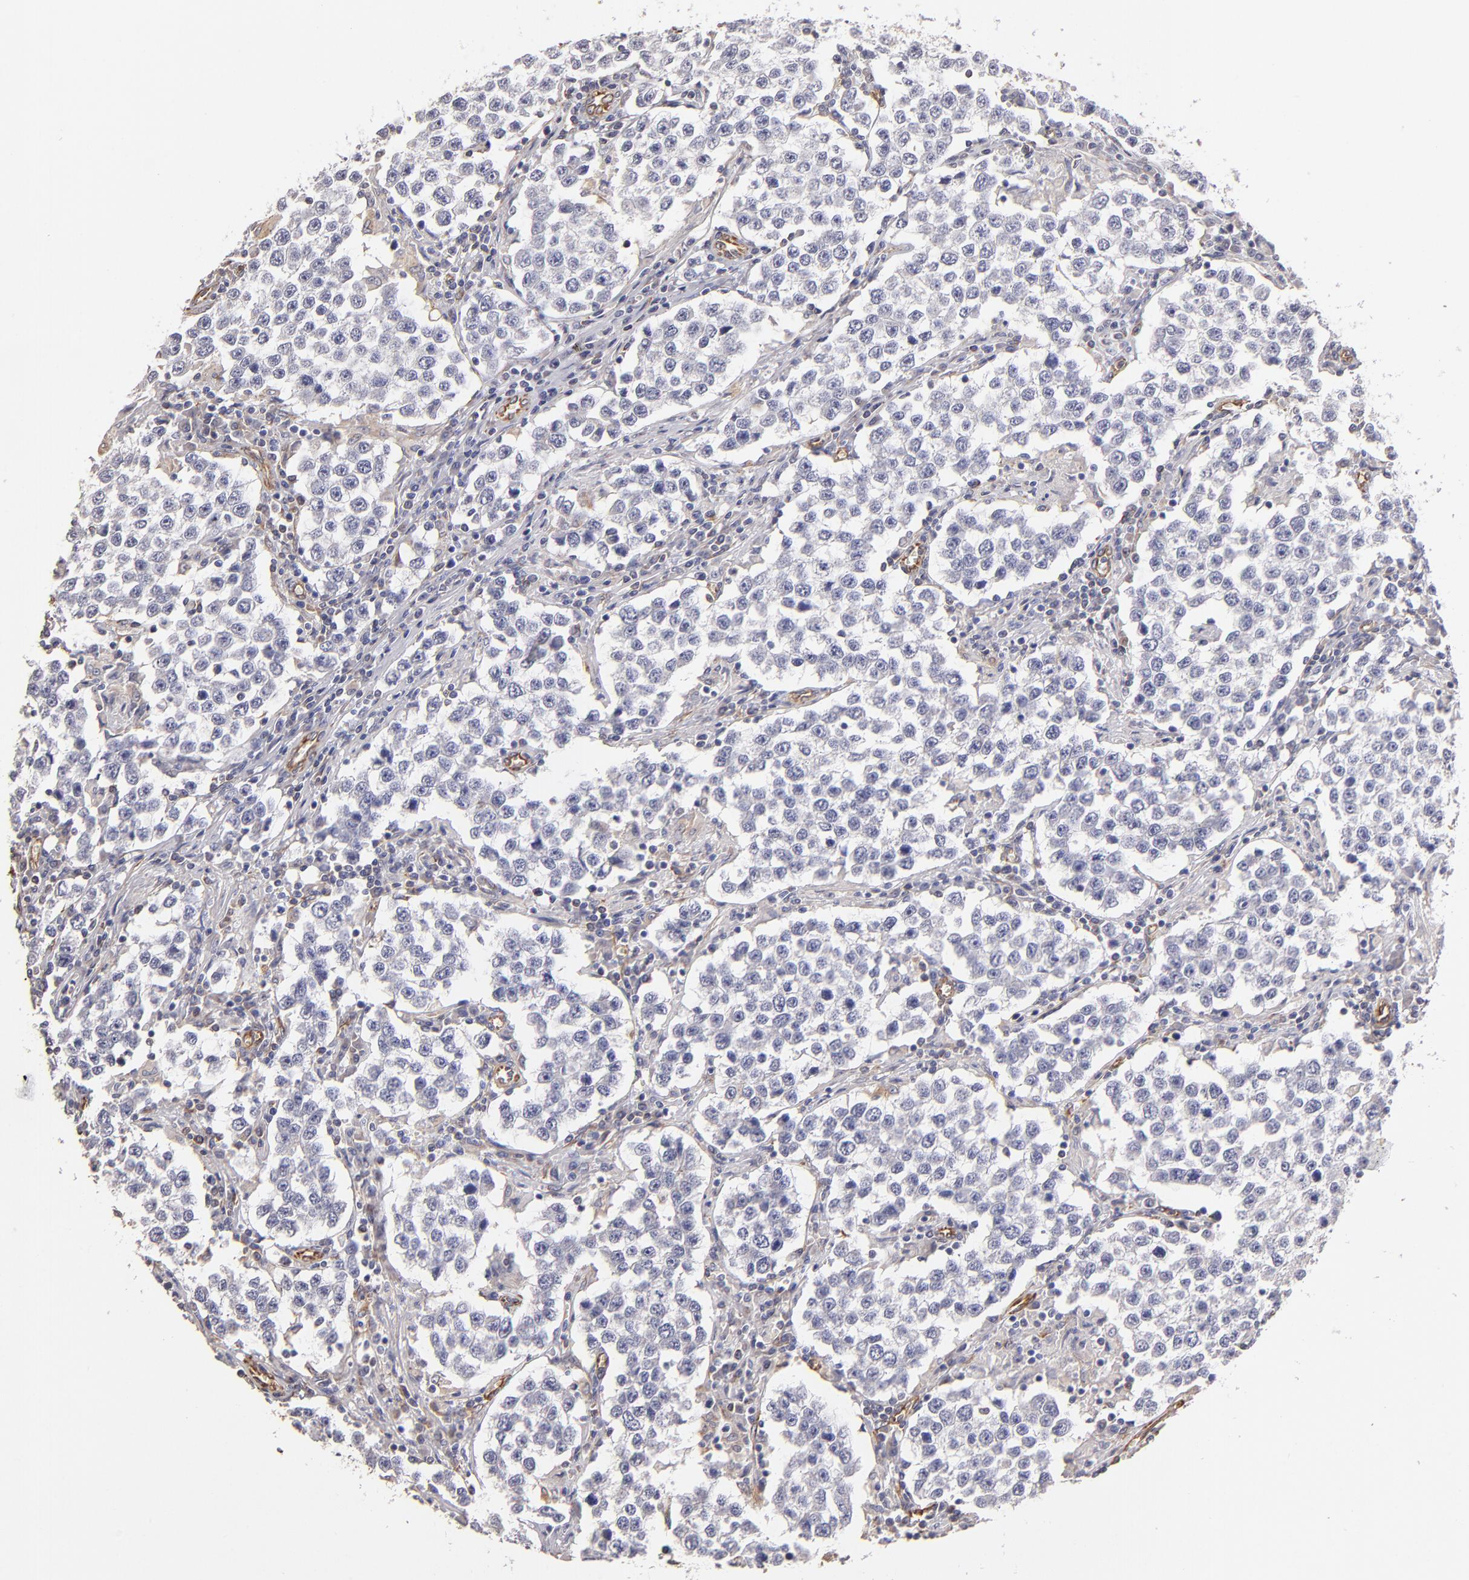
{"staining": {"intensity": "negative", "quantity": "none", "location": "none"}, "tissue": "testis cancer", "cell_type": "Tumor cells", "image_type": "cancer", "snomed": [{"axis": "morphology", "description": "Seminoma, NOS"}, {"axis": "topography", "description": "Testis"}], "caption": "IHC histopathology image of human testis cancer stained for a protein (brown), which reveals no staining in tumor cells.", "gene": "ABCC1", "patient": {"sex": "male", "age": 36}}